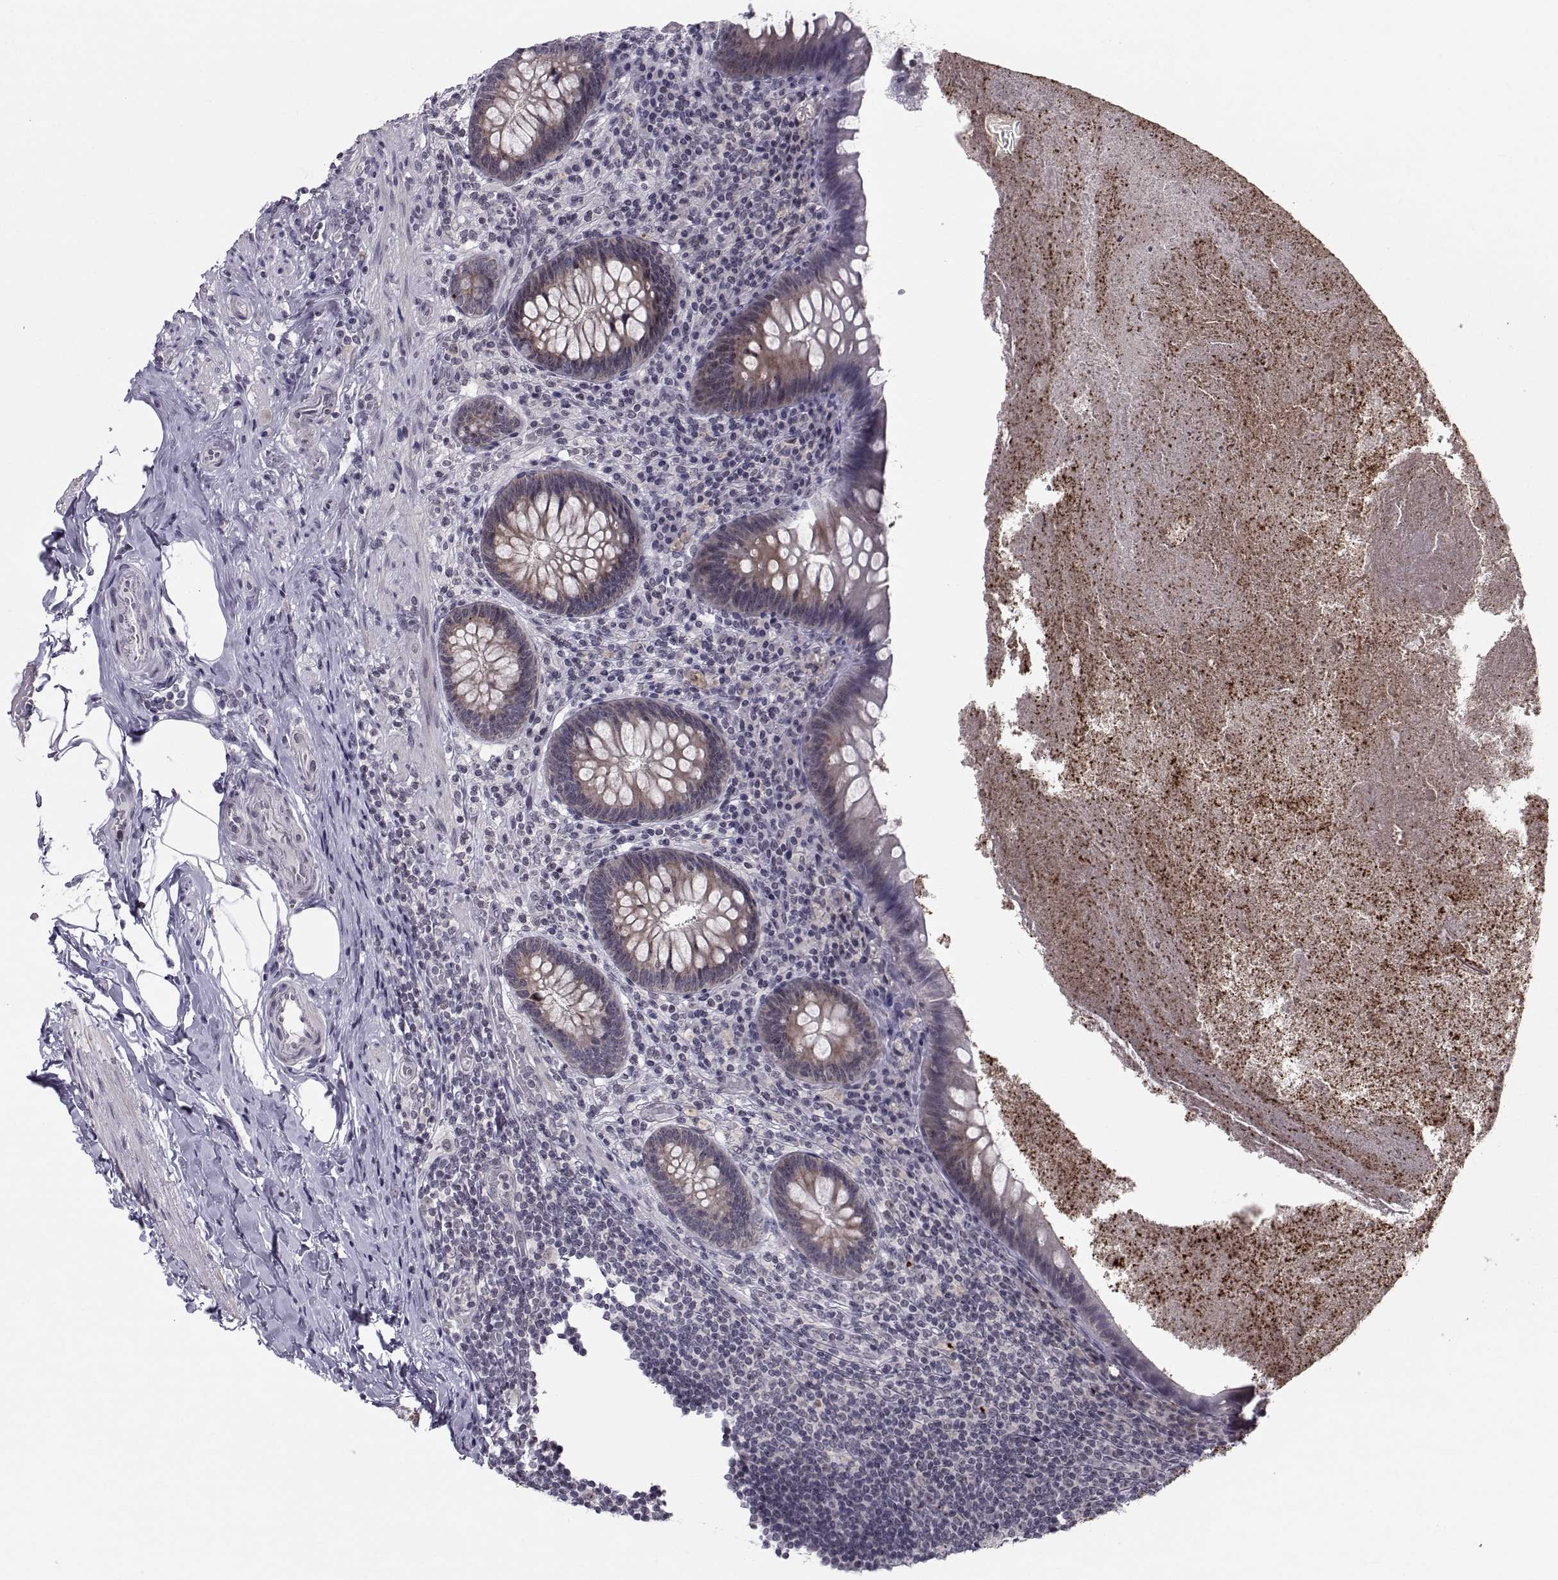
{"staining": {"intensity": "weak", "quantity": "25%-75%", "location": "cytoplasmic/membranous"}, "tissue": "appendix", "cell_type": "Glandular cells", "image_type": "normal", "snomed": [{"axis": "morphology", "description": "Normal tissue, NOS"}, {"axis": "topography", "description": "Appendix"}], "caption": "Appendix stained for a protein (brown) shows weak cytoplasmic/membranous positive positivity in about 25%-75% of glandular cells.", "gene": "MARCHF4", "patient": {"sex": "male", "age": 47}}